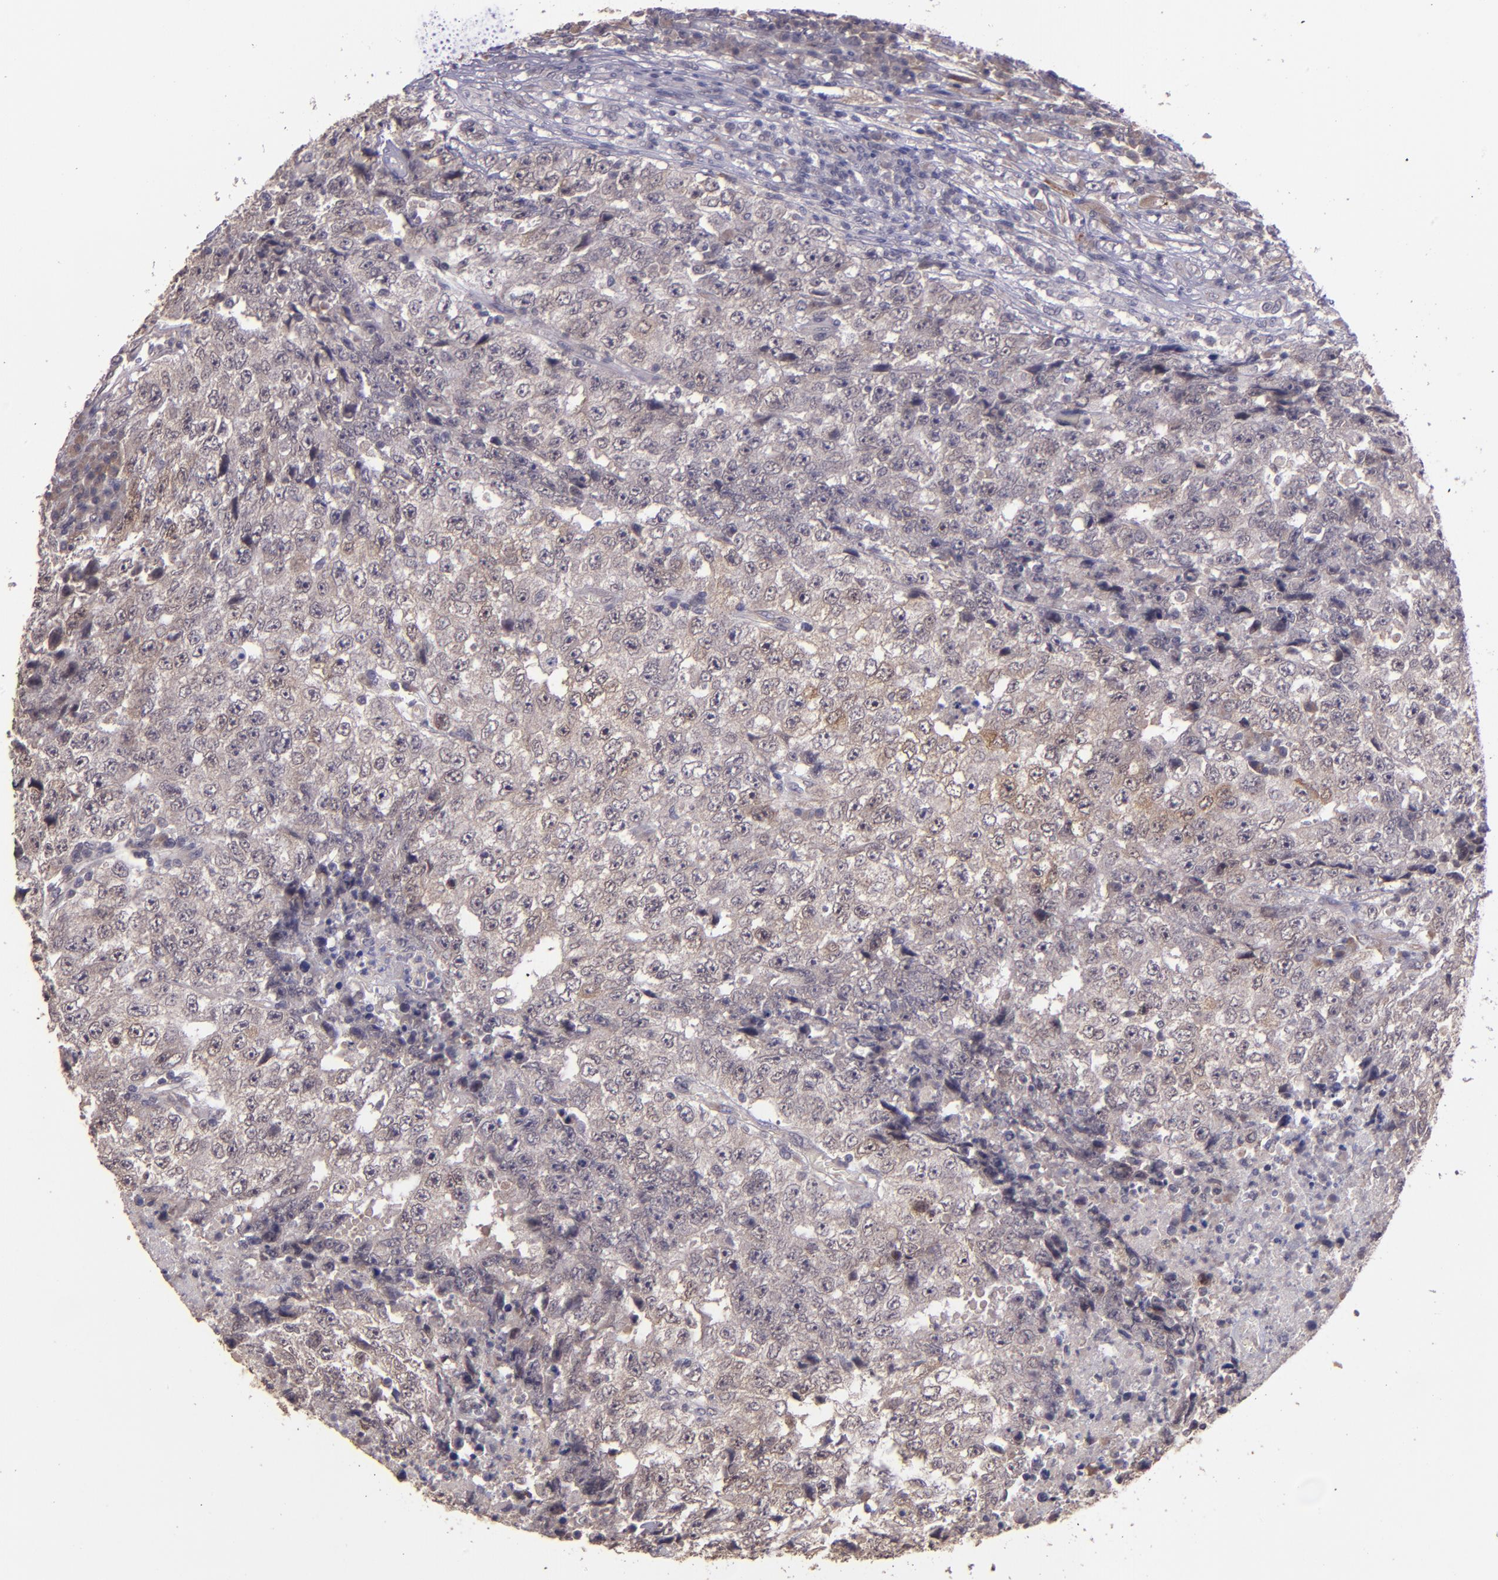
{"staining": {"intensity": "weak", "quantity": "<25%", "location": "cytoplasmic/membranous"}, "tissue": "testis cancer", "cell_type": "Tumor cells", "image_type": "cancer", "snomed": [{"axis": "morphology", "description": "Necrosis, NOS"}, {"axis": "morphology", "description": "Carcinoma, Embryonal, NOS"}, {"axis": "topography", "description": "Testis"}], "caption": "This is an immunohistochemistry (IHC) histopathology image of human testis embryonal carcinoma. There is no expression in tumor cells.", "gene": "TAF7L", "patient": {"sex": "male", "age": 19}}